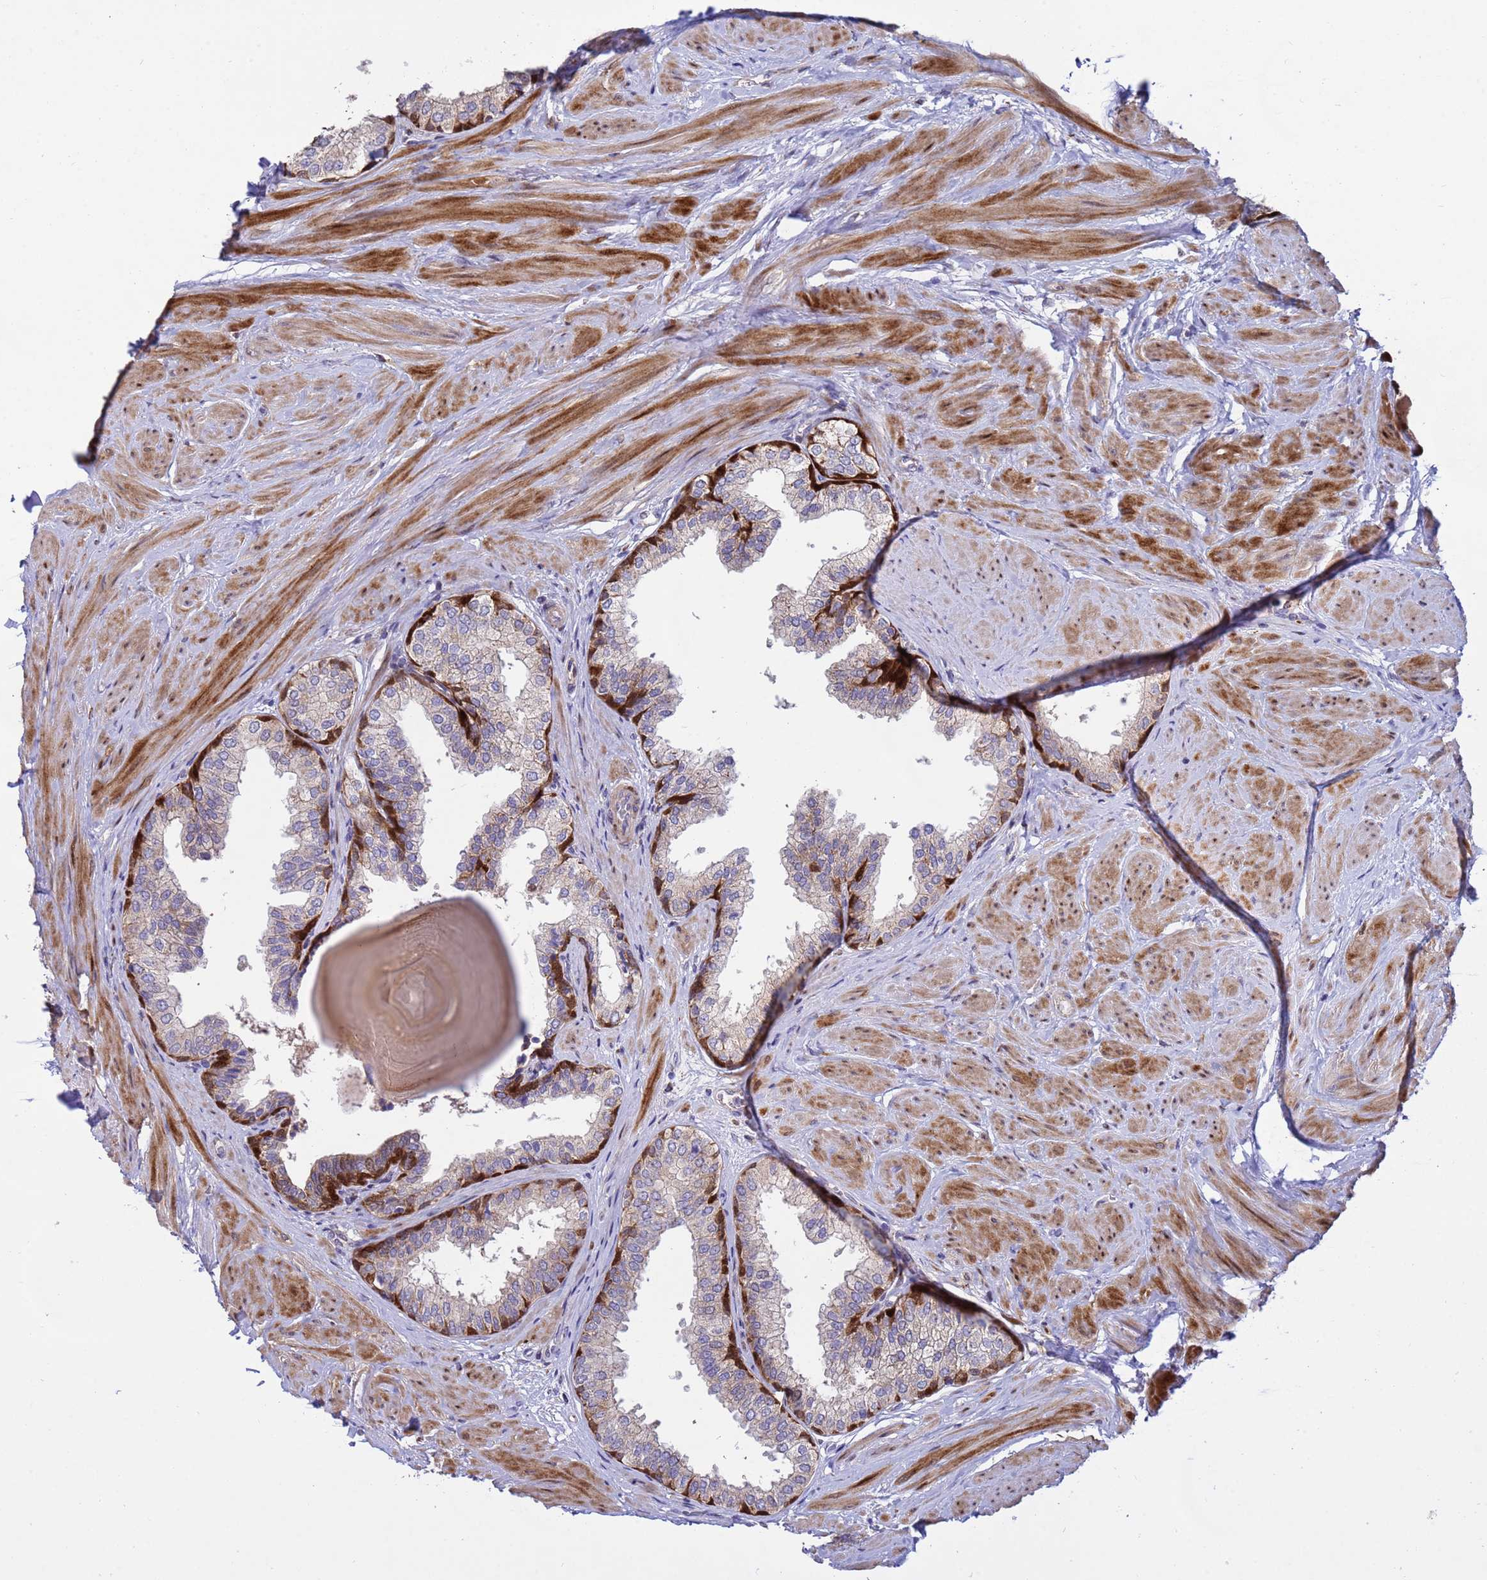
{"staining": {"intensity": "strong", "quantity": "<25%", "location": "cytoplasmic/membranous,nuclear"}, "tissue": "prostate", "cell_type": "Glandular cells", "image_type": "normal", "snomed": [{"axis": "morphology", "description": "Normal tissue, NOS"}, {"axis": "topography", "description": "Prostate"}], "caption": "Immunohistochemistry of normal prostate reveals medium levels of strong cytoplasmic/membranous,nuclear staining in approximately <25% of glandular cells.", "gene": "TUBGCP3", "patient": {"sex": "male", "age": 48}}